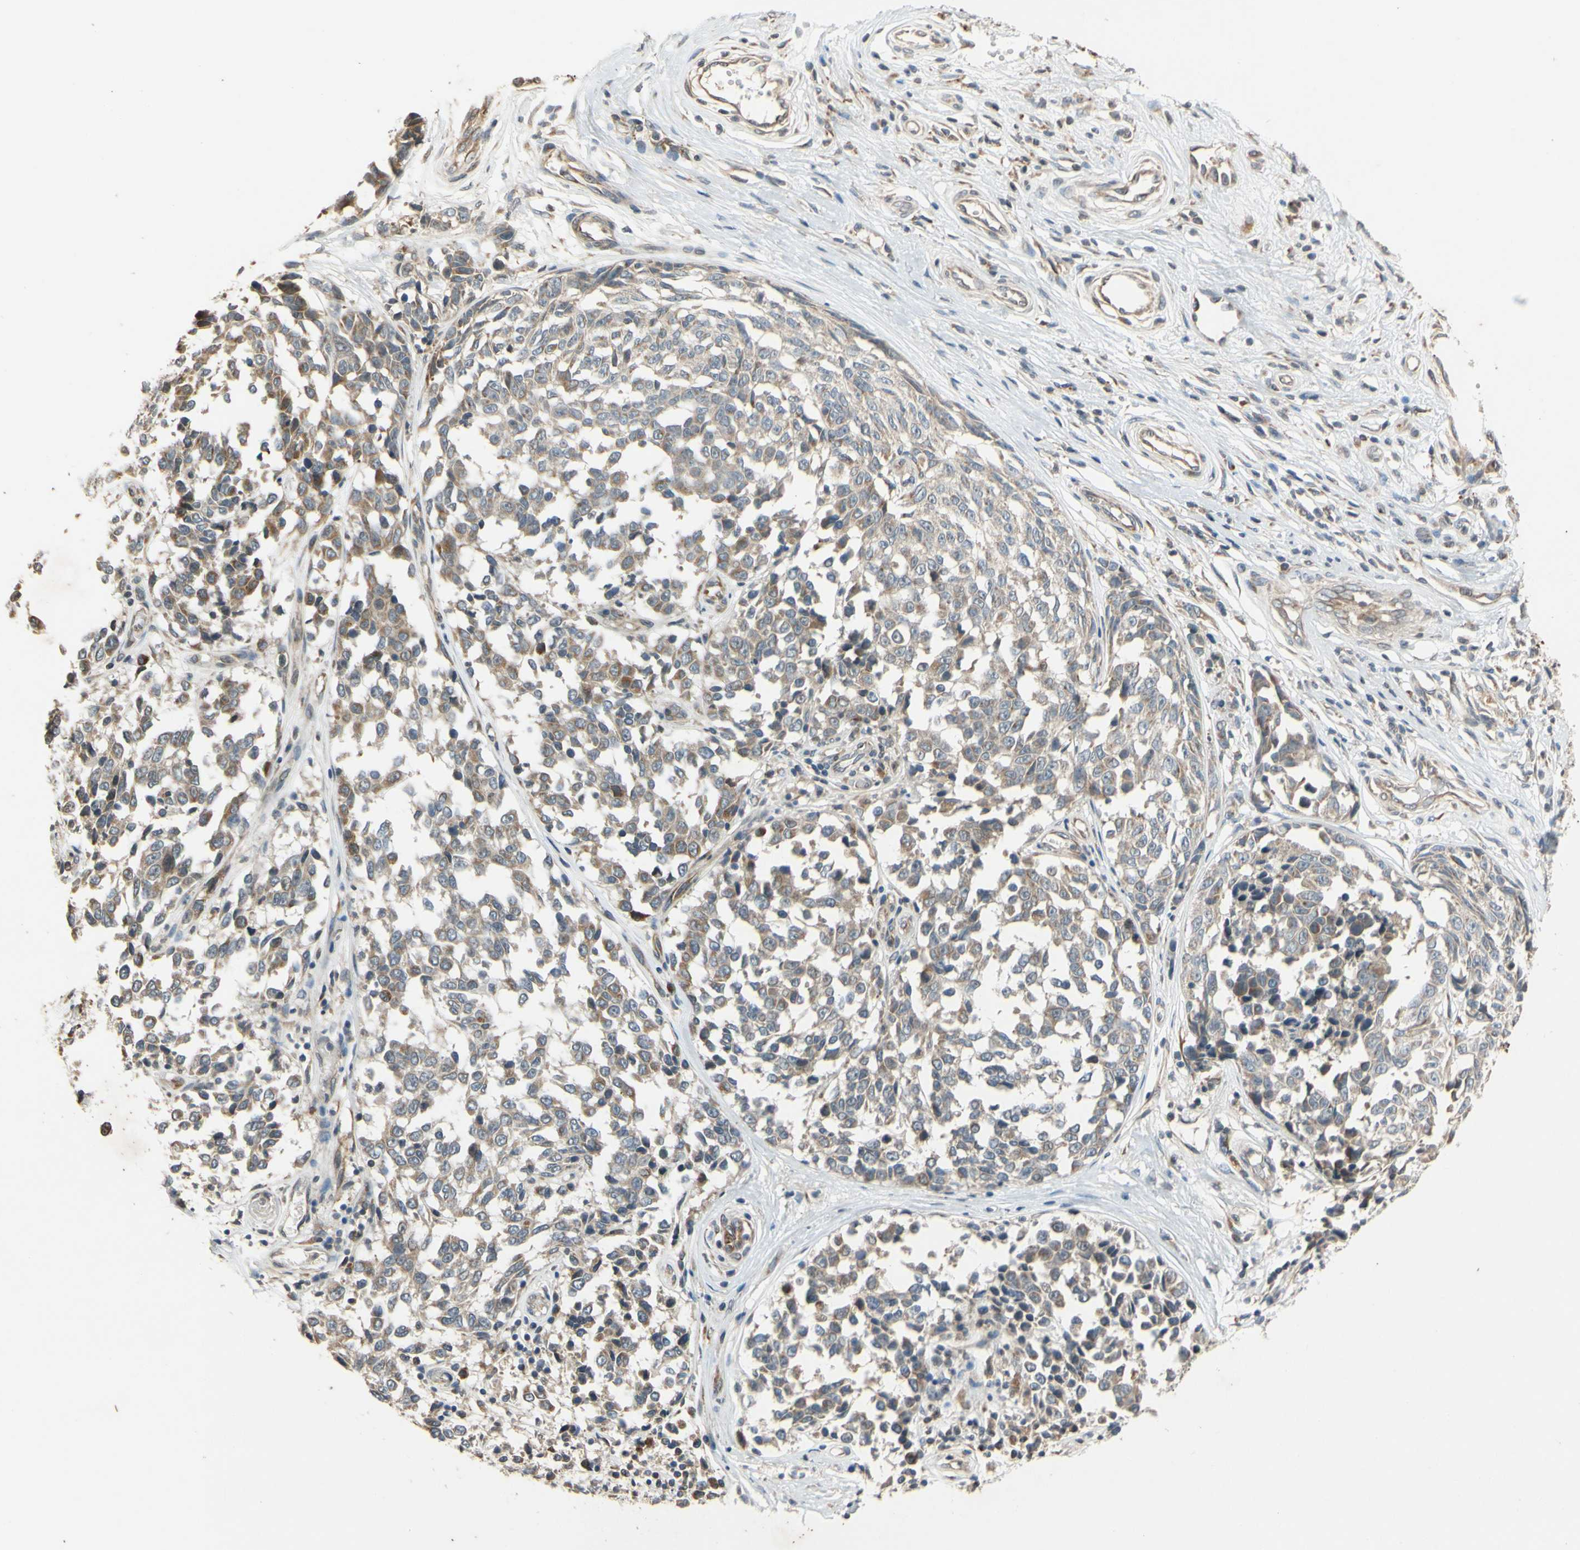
{"staining": {"intensity": "moderate", "quantity": ">75%", "location": "cytoplasmic/membranous"}, "tissue": "melanoma", "cell_type": "Tumor cells", "image_type": "cancer", "snomed": [{"axis": "morphology", "description": "Malignant melanoma, NOS"}, {"axis": "topography", "description": "Skin"}], "caption": "Immunohistochemical staining of malignant melanoma reveals medium levels of moderate cytoplasmic/membranous positivity in about >75% of tumor cells. The staining is performed using DAB brown chromogen to label protein expression. The nuclei are counter-stained blue using hematoxylin.", "gene": "ATP2C1", "patient": {"sex": "female", "age": 64}}